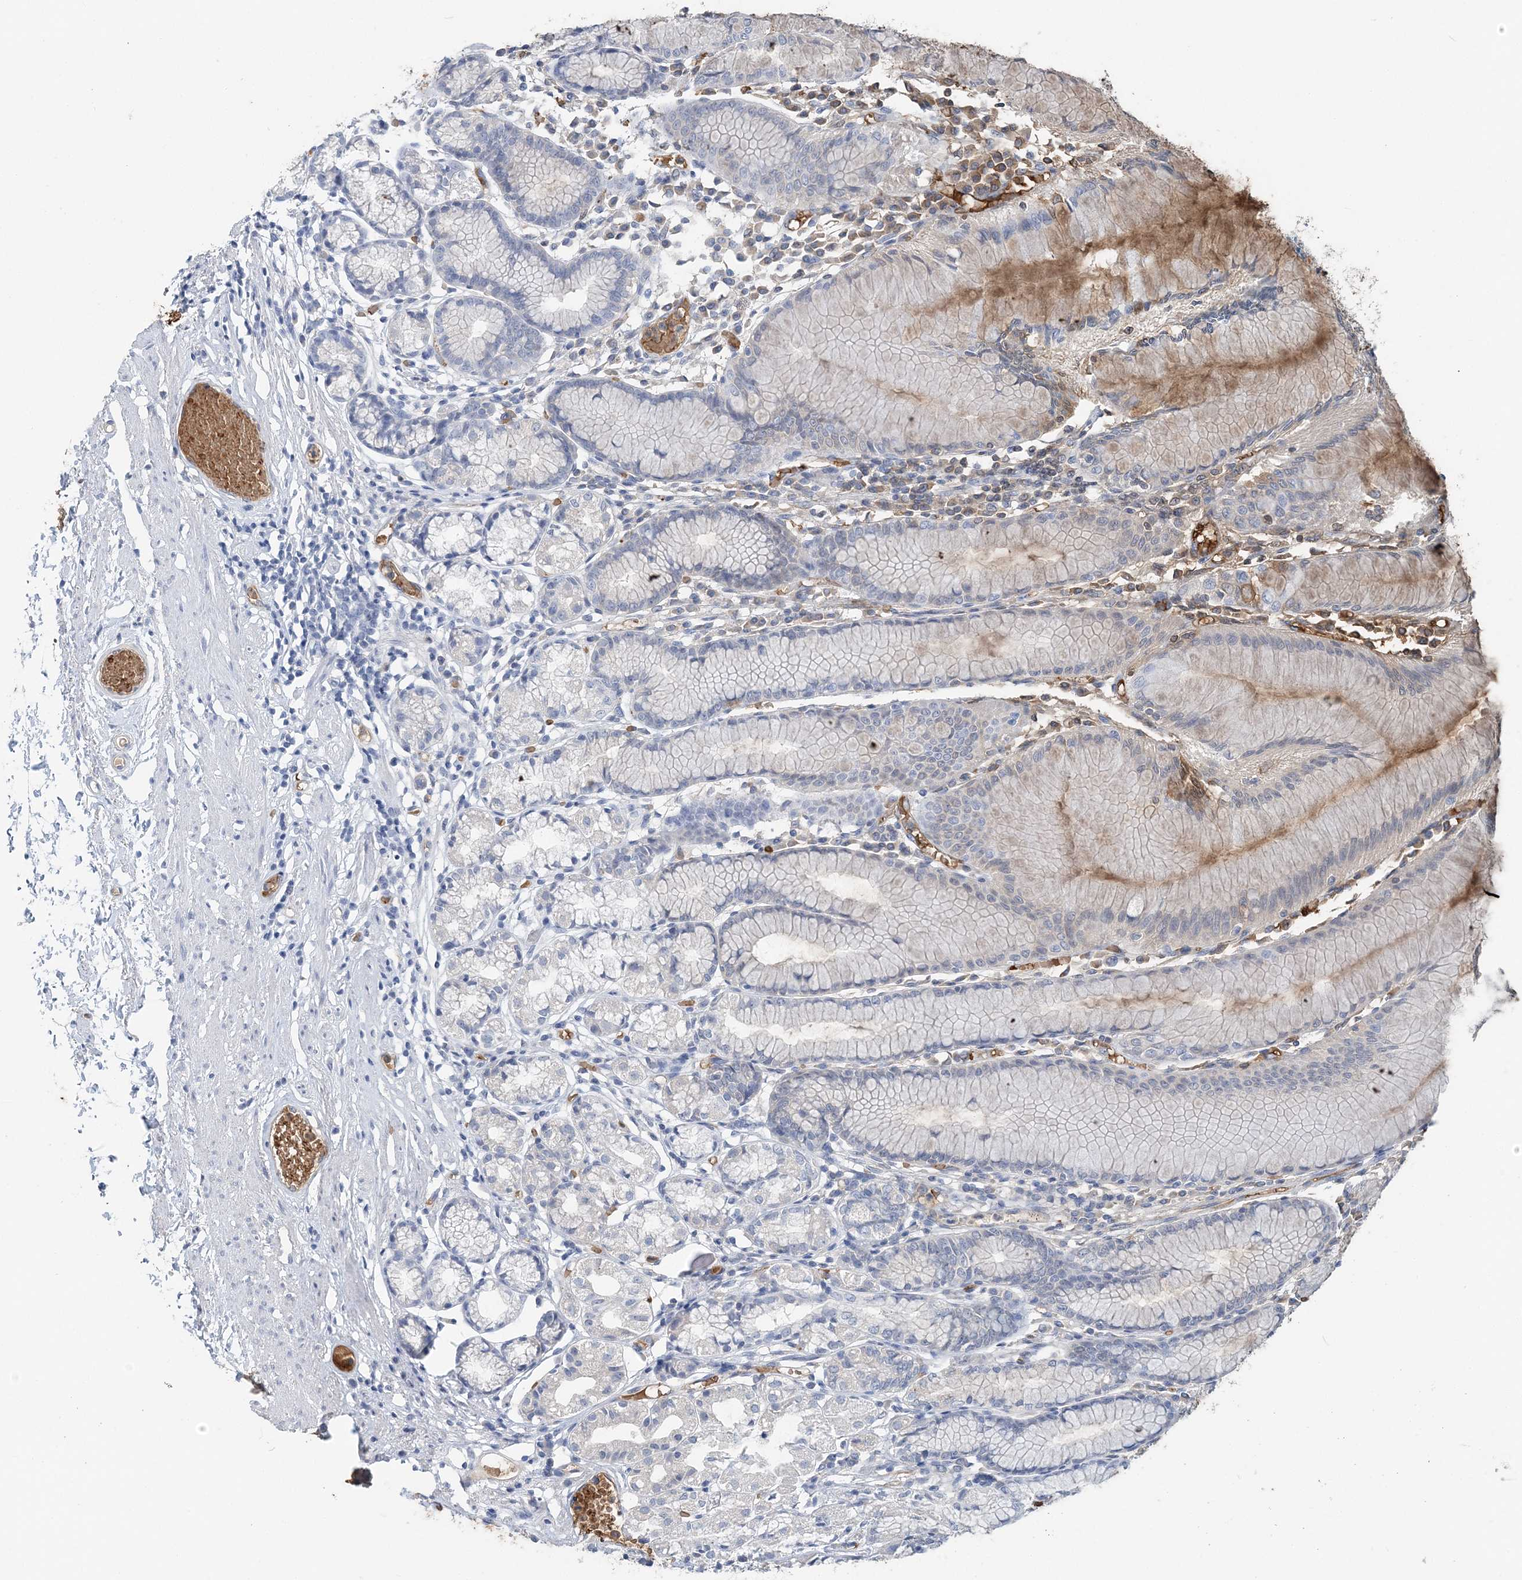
{"staining": {"intensity": "negative", "quantity": "none", "location": "none"}, "tissue": "stomach", "cell_type": "Glandular cells", "image_type": "normal", "snomed": [{"axis": "morphology", "description": "Normal tissue, NOS"}, {"axis": "topography", "description": "Stomach"}], "caption": "Glandular cells are negative for brown protein staining in benign stomach. (DAB (3,3'-diaminobenzidine) immunohistochemistry (IHC) visualized using brightfield microscopy, high magnification).", "gene": "HBD", "patient": {"sex": "female", "age": 57}}